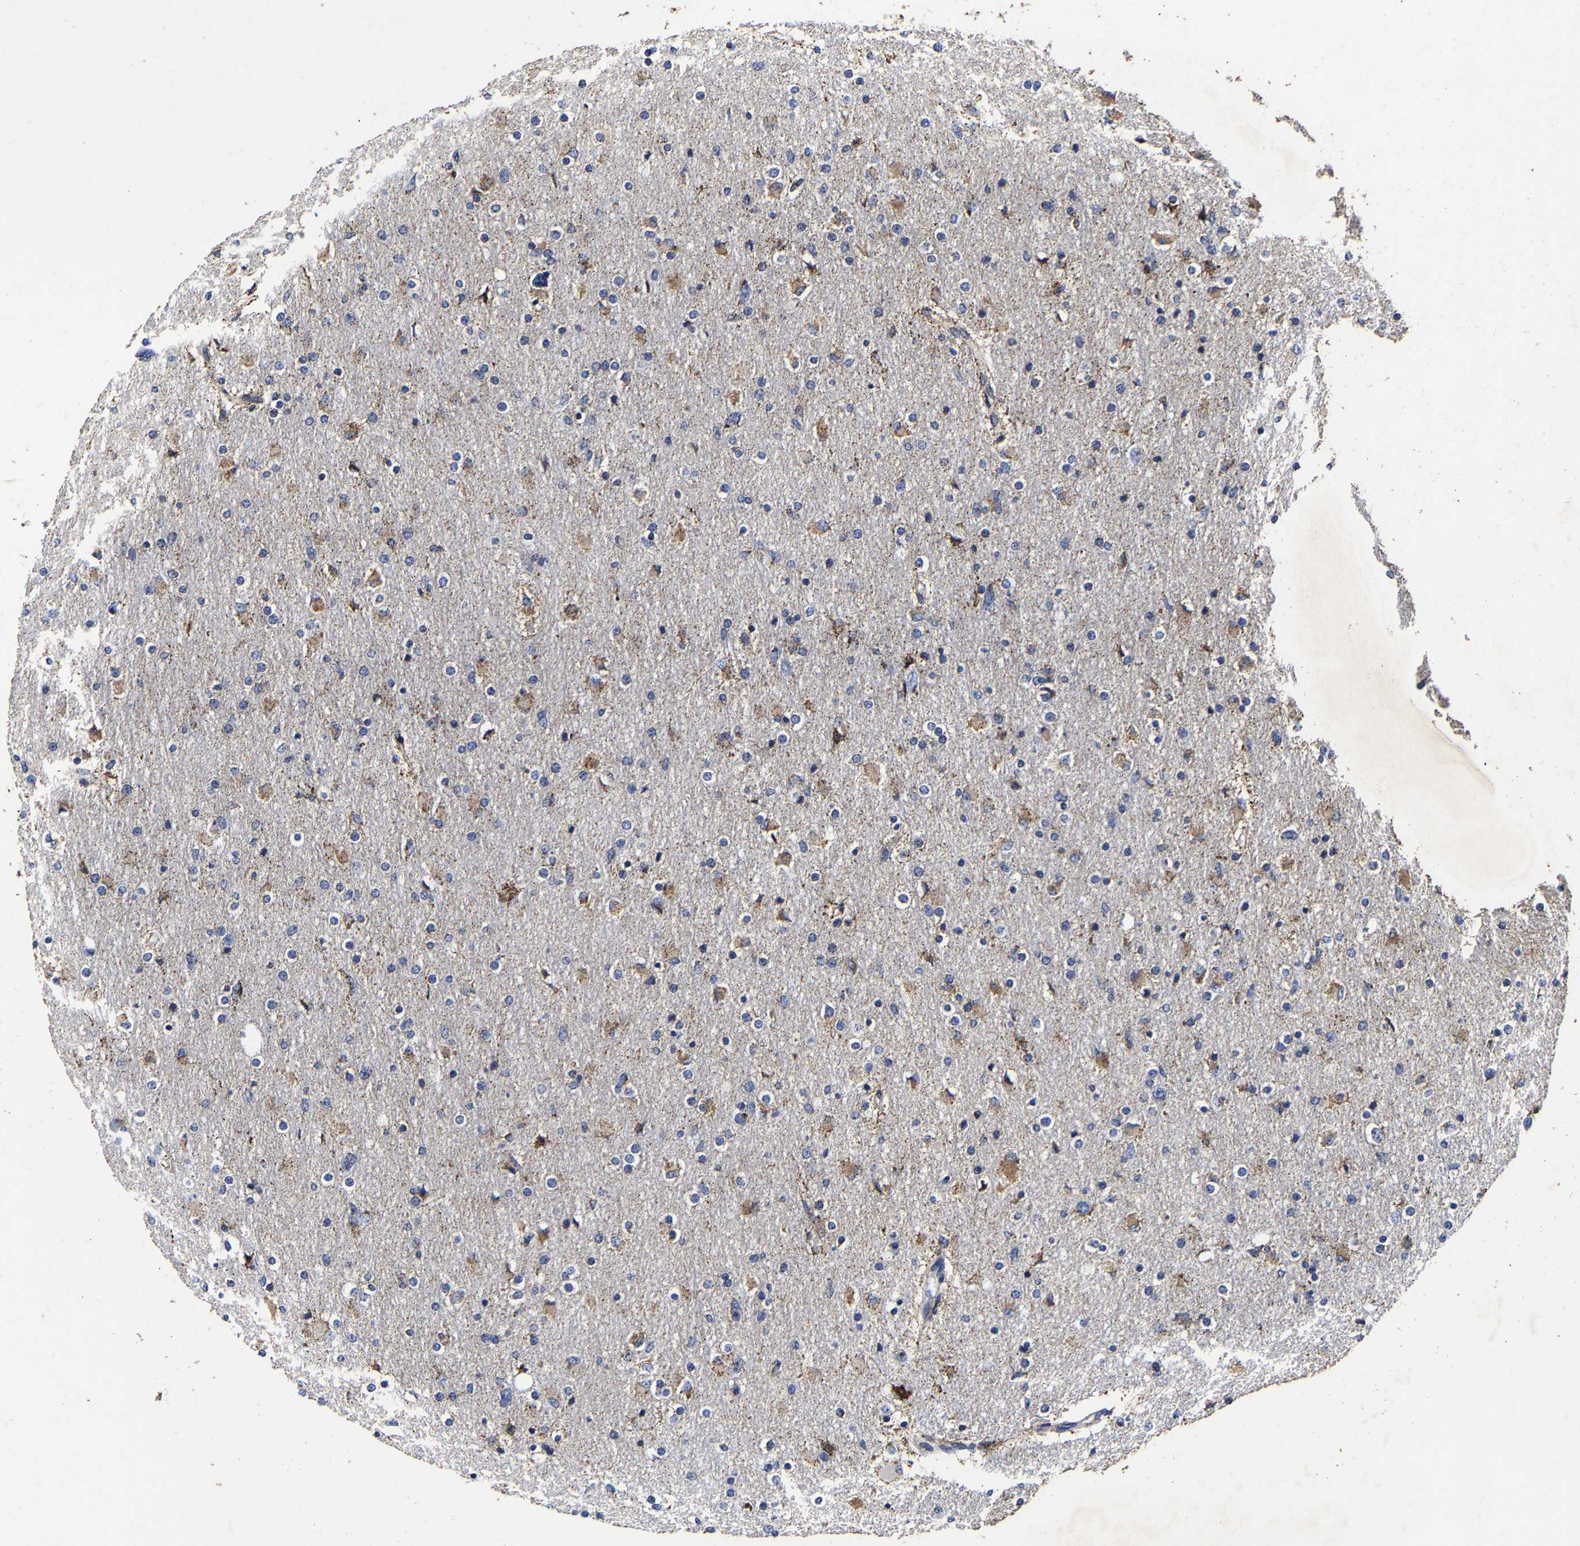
{"staining": {"intensity": "weak", "quantity": "25%-75%", "location": "cytoplasmic/membranous"}, "tissue": "glioma", "cell_type": "Tumor cells", "image_type": "cancer", "snomed": [{"axis": "morphology", "description": "Glioma, malignant, High grade"}, {"axis": "topography", "description": "Cerebral cortex"}], "caption": "This photomicrograph displays immunohistochemistry staining of human glioma, with low weak cytoplasmic/membranous expression in approximately 25%-75% of tumor cells.", "gene": "AASS", "patient": {"sex": "female", "age": 36}}